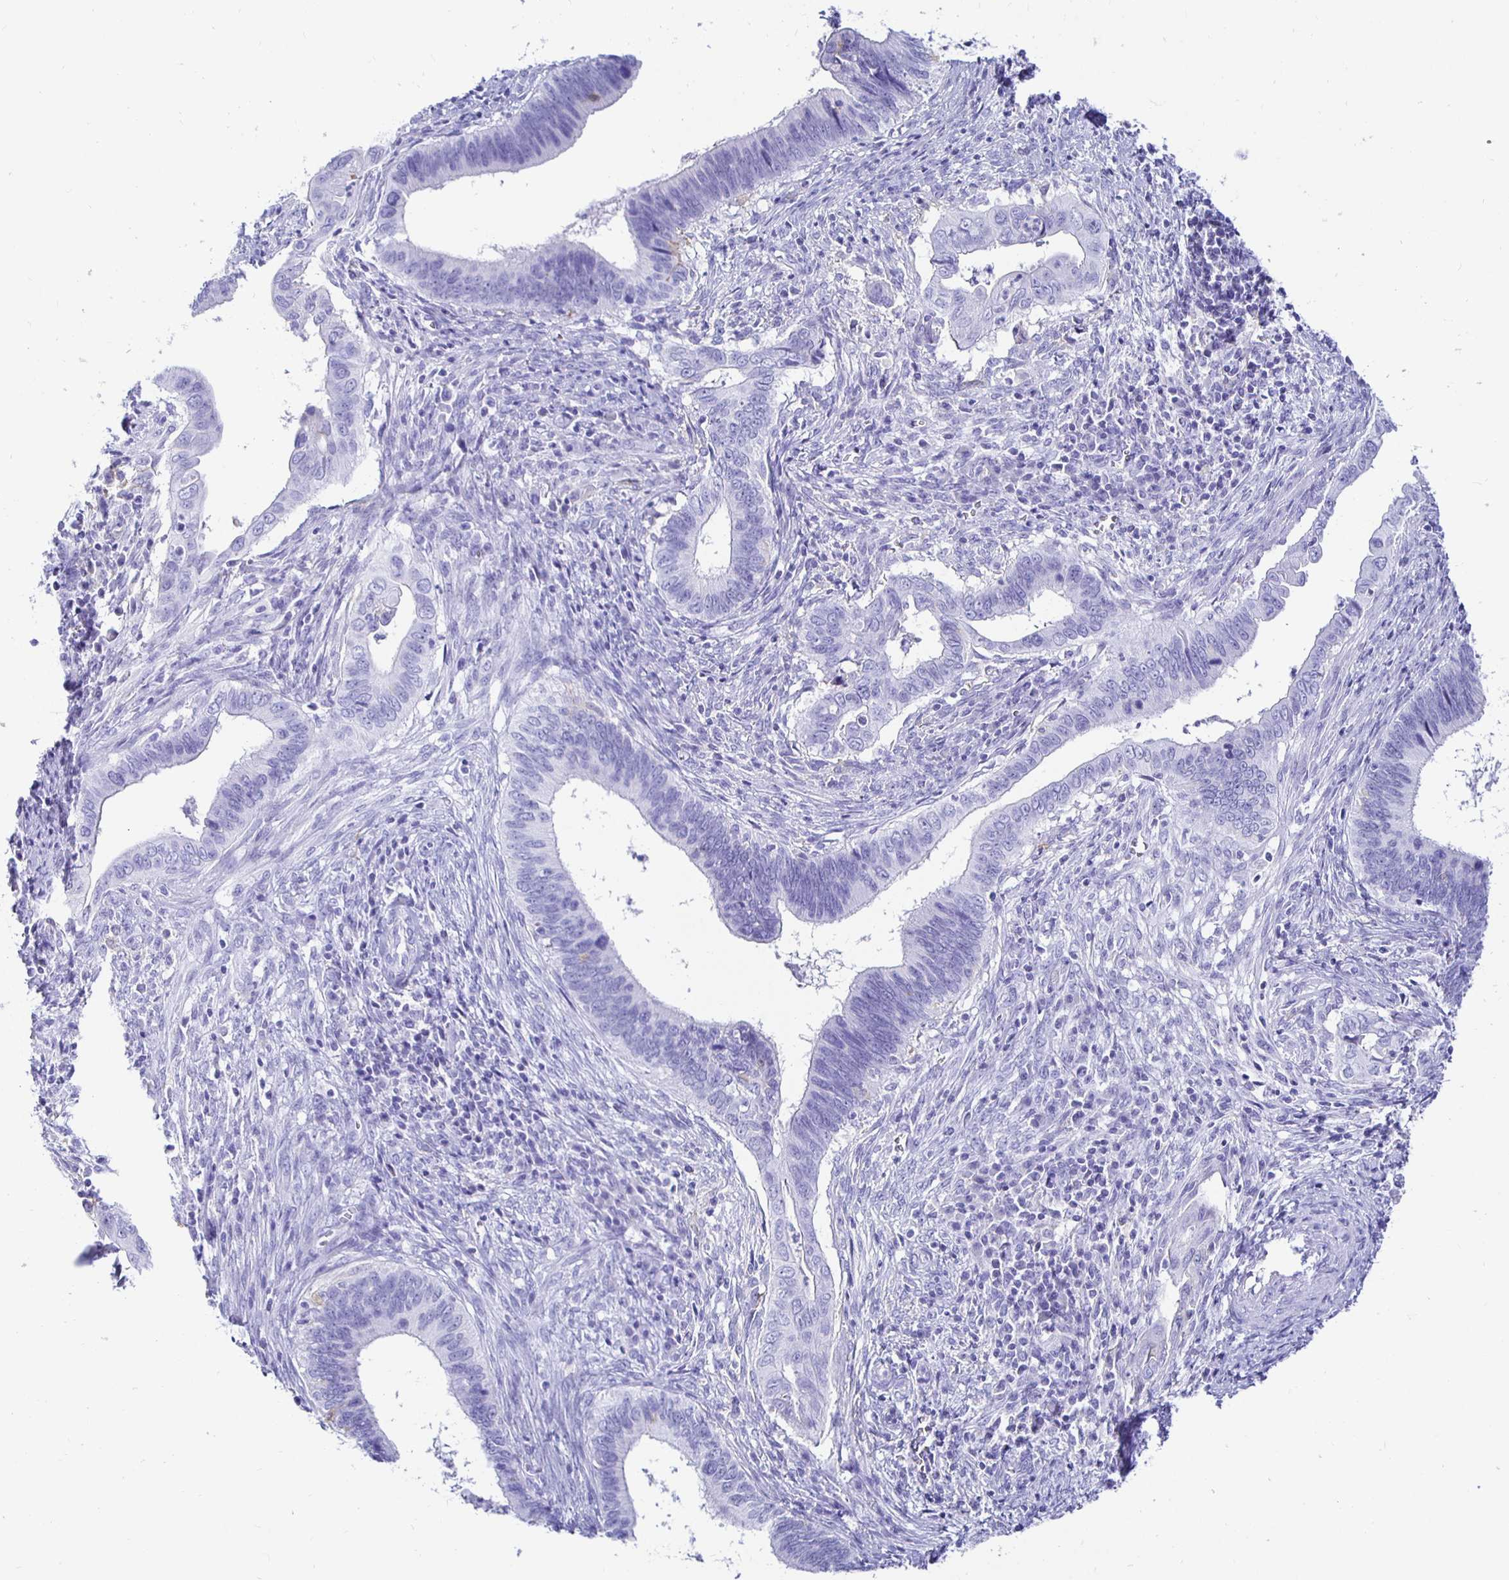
{"staining": {"intensity": "negative", "quantity": "none", "location": "none"}, "tissue": "cervical cancer", "cell_type": "Tumor cells", "image_type": "cancer", "snomed": [{"axis": "morphology", "description": "Adenocarcinoma, NOS"}, {"axis": "topography", "description": "Cervix"}], "caption": "Tumor cells show no significant staining in cervical adenocarcinoma. The staining is performed using DAB (3,3'-diaminobenzidine) brown chromogen with nuclei counter-stained in using hematoxylin.", "gene": "UMOD", "patient": {"sex": "female", "age": 42}}